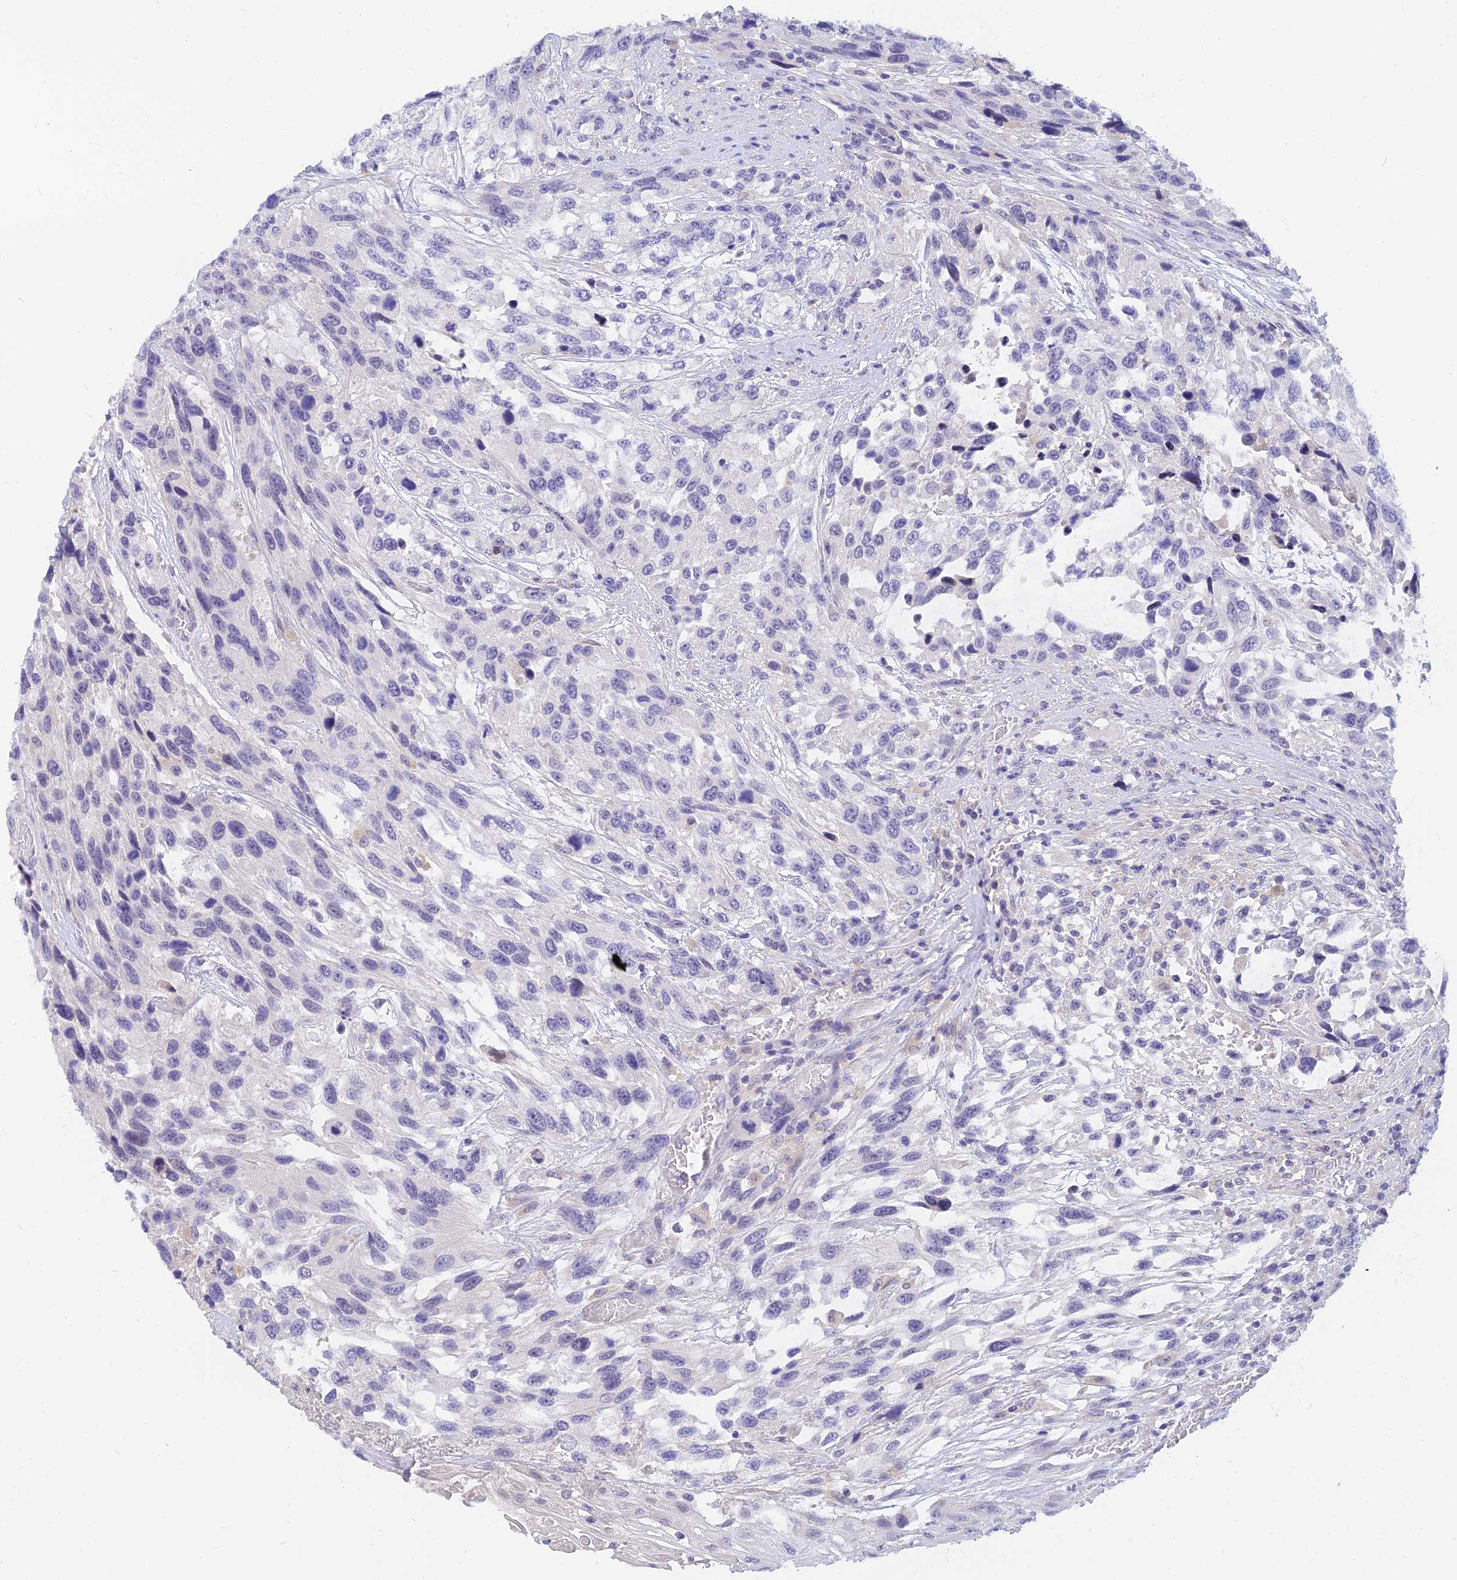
{"staining": {"intensity": "negative", "quantity": "none", "location": "none"}, "tissue": "urothelial cancer", "cell_type": "Tumor cells", "image_type": "cancer", "snomed": [{"axis": "morphology", "description": "Urothelial carcinoma, High grade"}, {"axis": "topography", "description": "Urinary bladder"}], "caption": "High-grade urothelial carcinoma stained for a protein using immunohistochemistry (IHC) shows no positivity tumor cells.", "gene": "TMEM161B", "patient": {"sex": "female", "age": 70}}